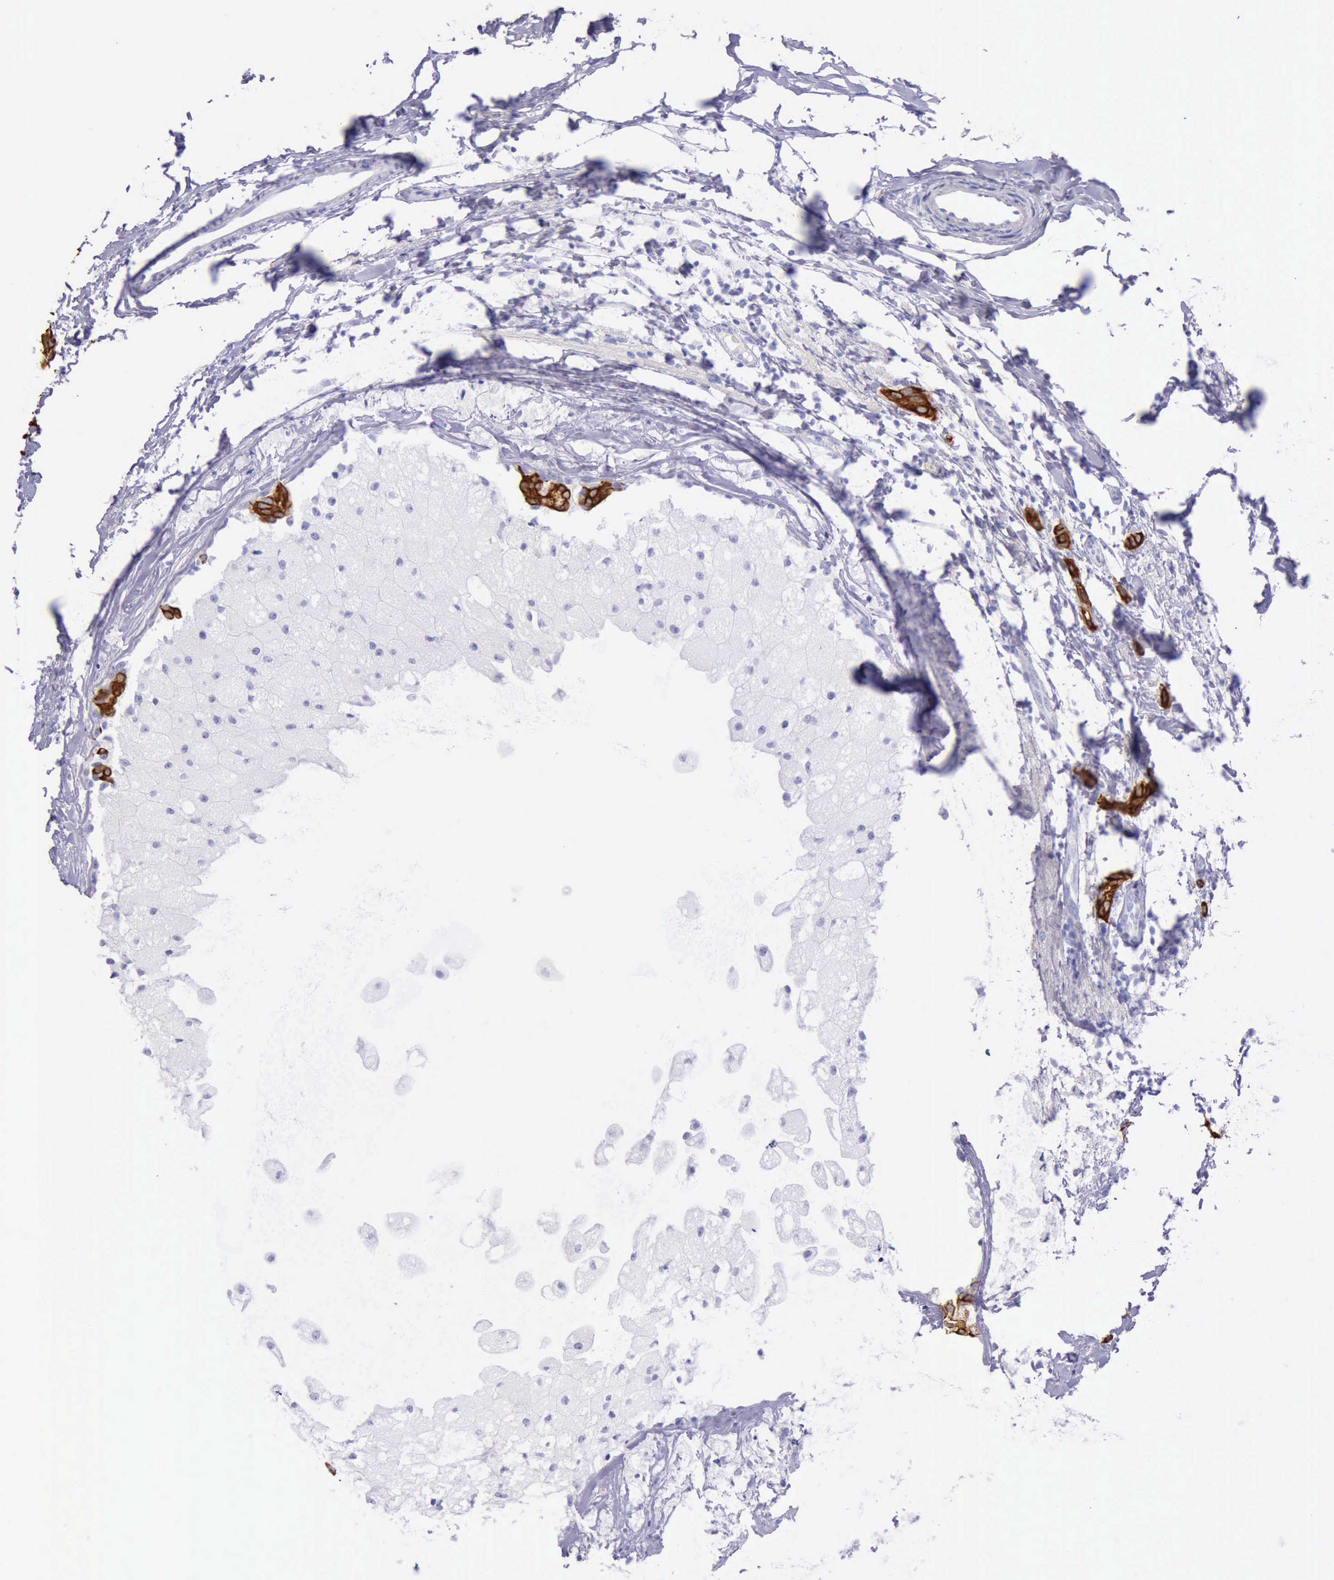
{"staining": {"intensity": "strong", "quantity": ">75%", "location": "cytoplasmic/membranous"}, "tissue": "breast cancer", "cell_type": "Tumor cells", "image_type": "cancer", "snomed": [{"axis": "morphology", "description": "Duct carcinoma"}, {"axis": "topography", "description": "Breast"}], "caption": "Tumor cells show strong cytoplasmic/membranous positivity in about >75% of cells in infiltrating ductal carcinoma (breast).", "gene": "KRT8", "patient": {"sex": "female", "age": 54}}